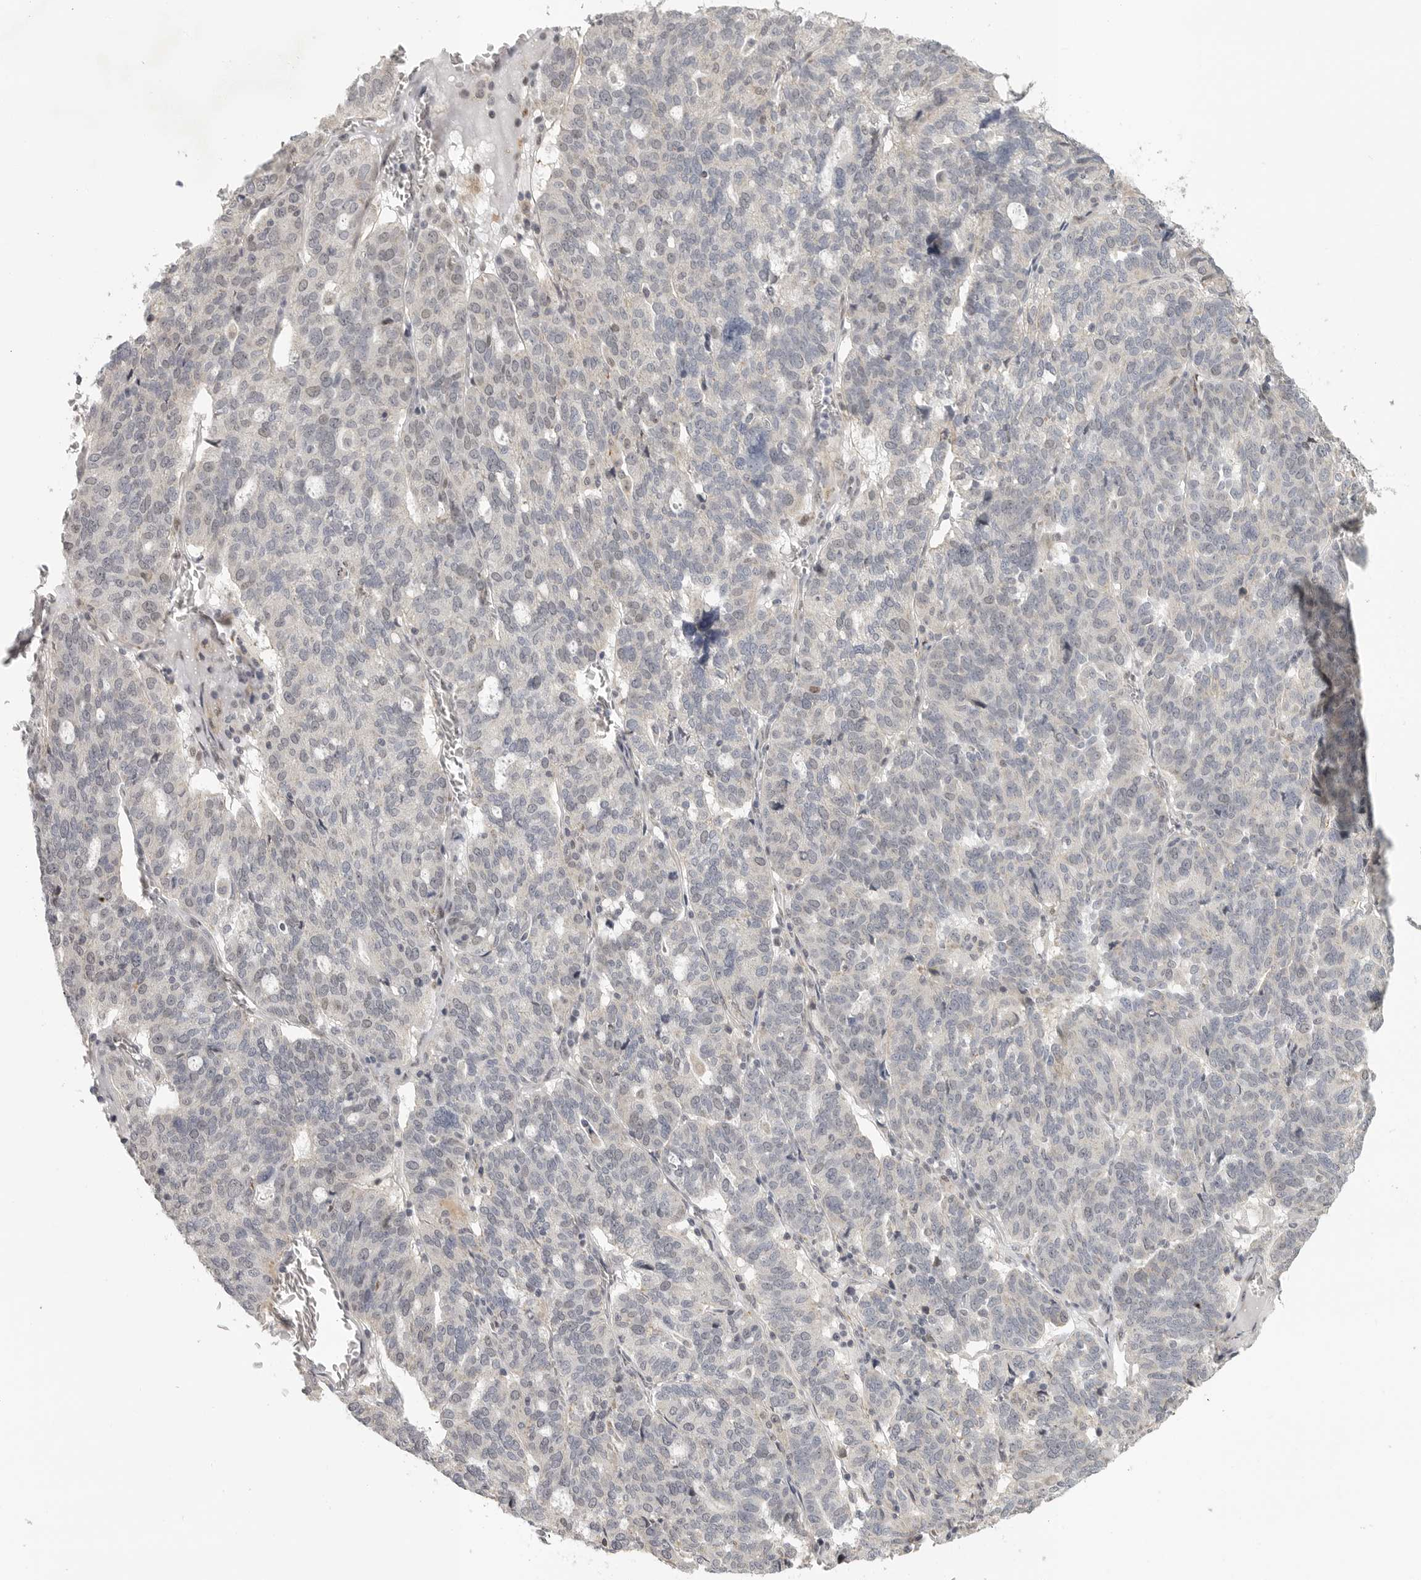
{"staining": {"intensity": "negative", "quantity": "none", "location": "none"}, "tissue": "ovarian cancer", "cell_type": "Tumor cells", "image_type": "cancer", "snomed": [{"axis": "morphology", "description": "Cystadenocarcinoma, serous, NOS"}, {"axis": "topography", "description": "Ovary"}], "caption": "Immunohistochemical staining of human ovarian cancer displays no significant positivity in tumor cells.", "gene": "POLE2", "patient": {"sex": "female", "age": 59}}